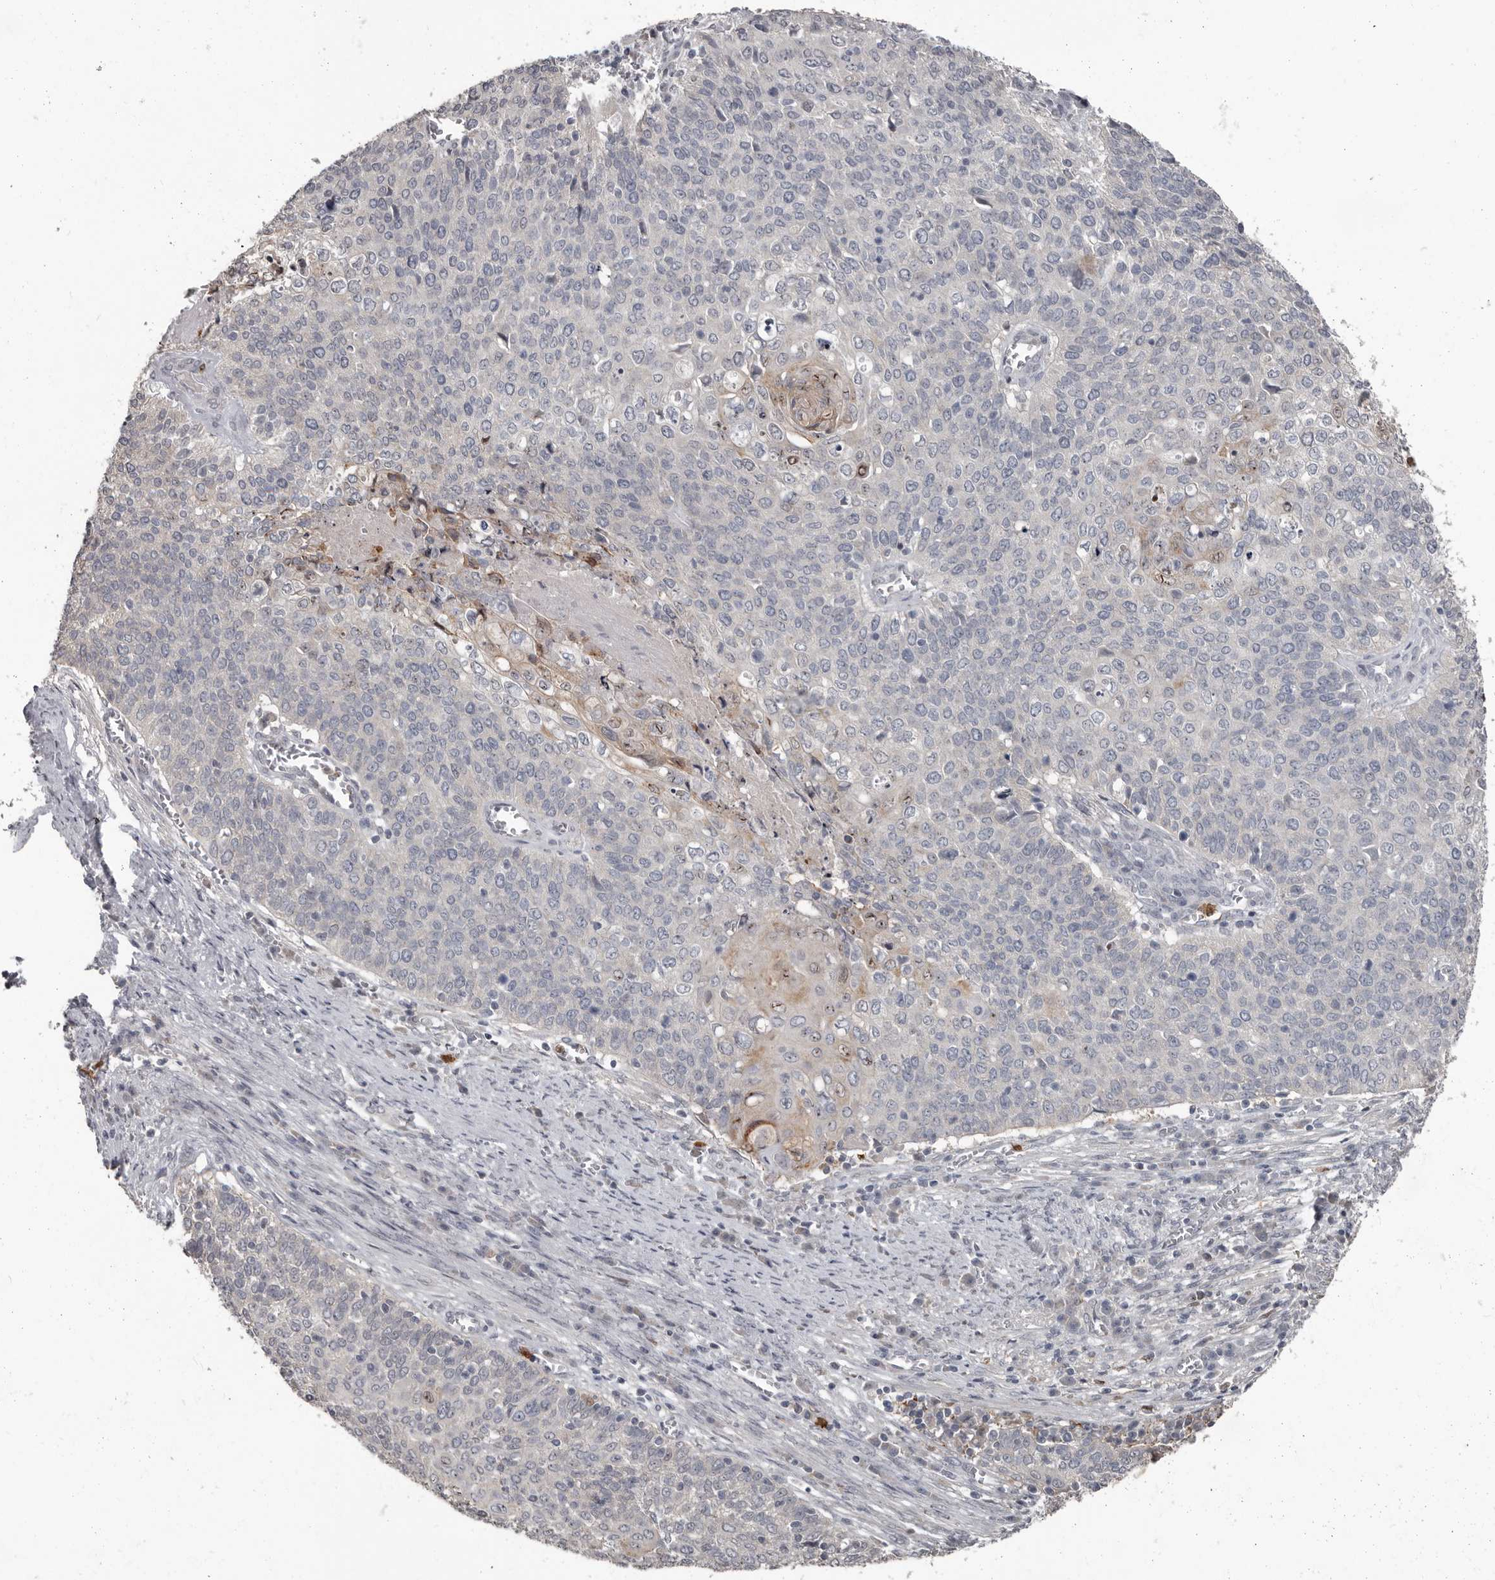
{"staining": {"intensity": "negative", "quantity": "none", "location": "none"}, "tissue": "cervical cancer", "cell_type": "Tumor cells", "image_type": "cancer", "snomed": [{"axis": "morphology", "description": "Squamous cell carcinoma, NOS"}, {"axis": "topography", "description": "Cervix"}], "caption": "This is a histopathology image of immunohistochemistry staining of cervical cancer (squamous cell carcinoma), which shows no staining in tumor cells.", "gene": "GPR157", "patient": {"sex": "female", "age": 39}}